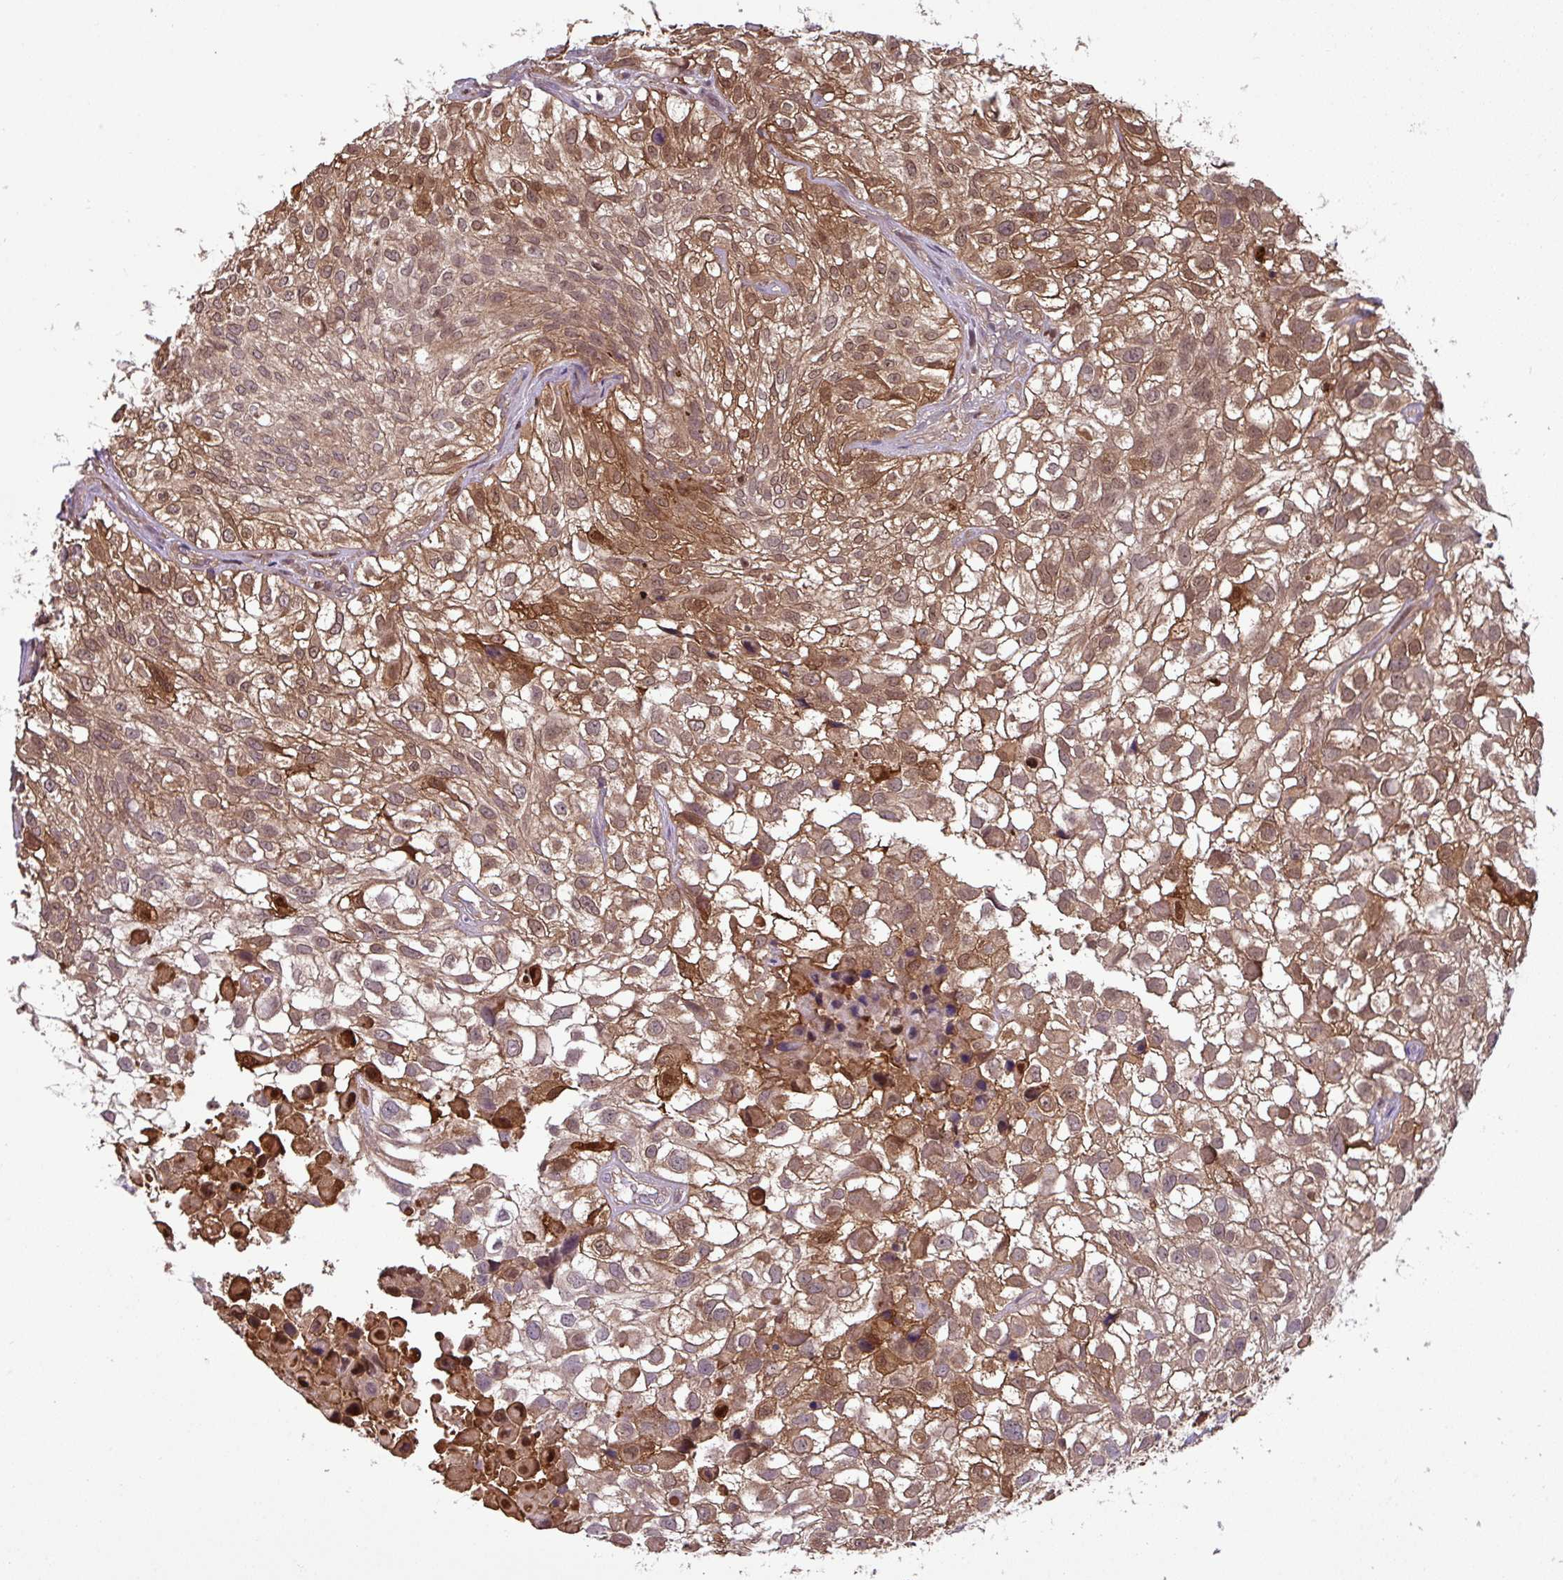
{"staining": {"intensity": "moderate", "quantity": ">75%", "location": "cytoplasmic/membranous,nuclear"}, "tissue": "urothelial cancer", "cell_type": "Tumor cells", "image_type": "cancer", "snomed": [{"axis": "morphology", "description": "Urothelial carcinoma, High grade"}, {"axis": "topography", "description": "Urinary bladder"}], "caption": "Tumor cells show moderate cytoplasmic/membranous and nuclear expression in approximately >75% of cells in urothelial cancer.", "gene": "SLC23A2", "patient": {"sex": "male", "age": 56}}